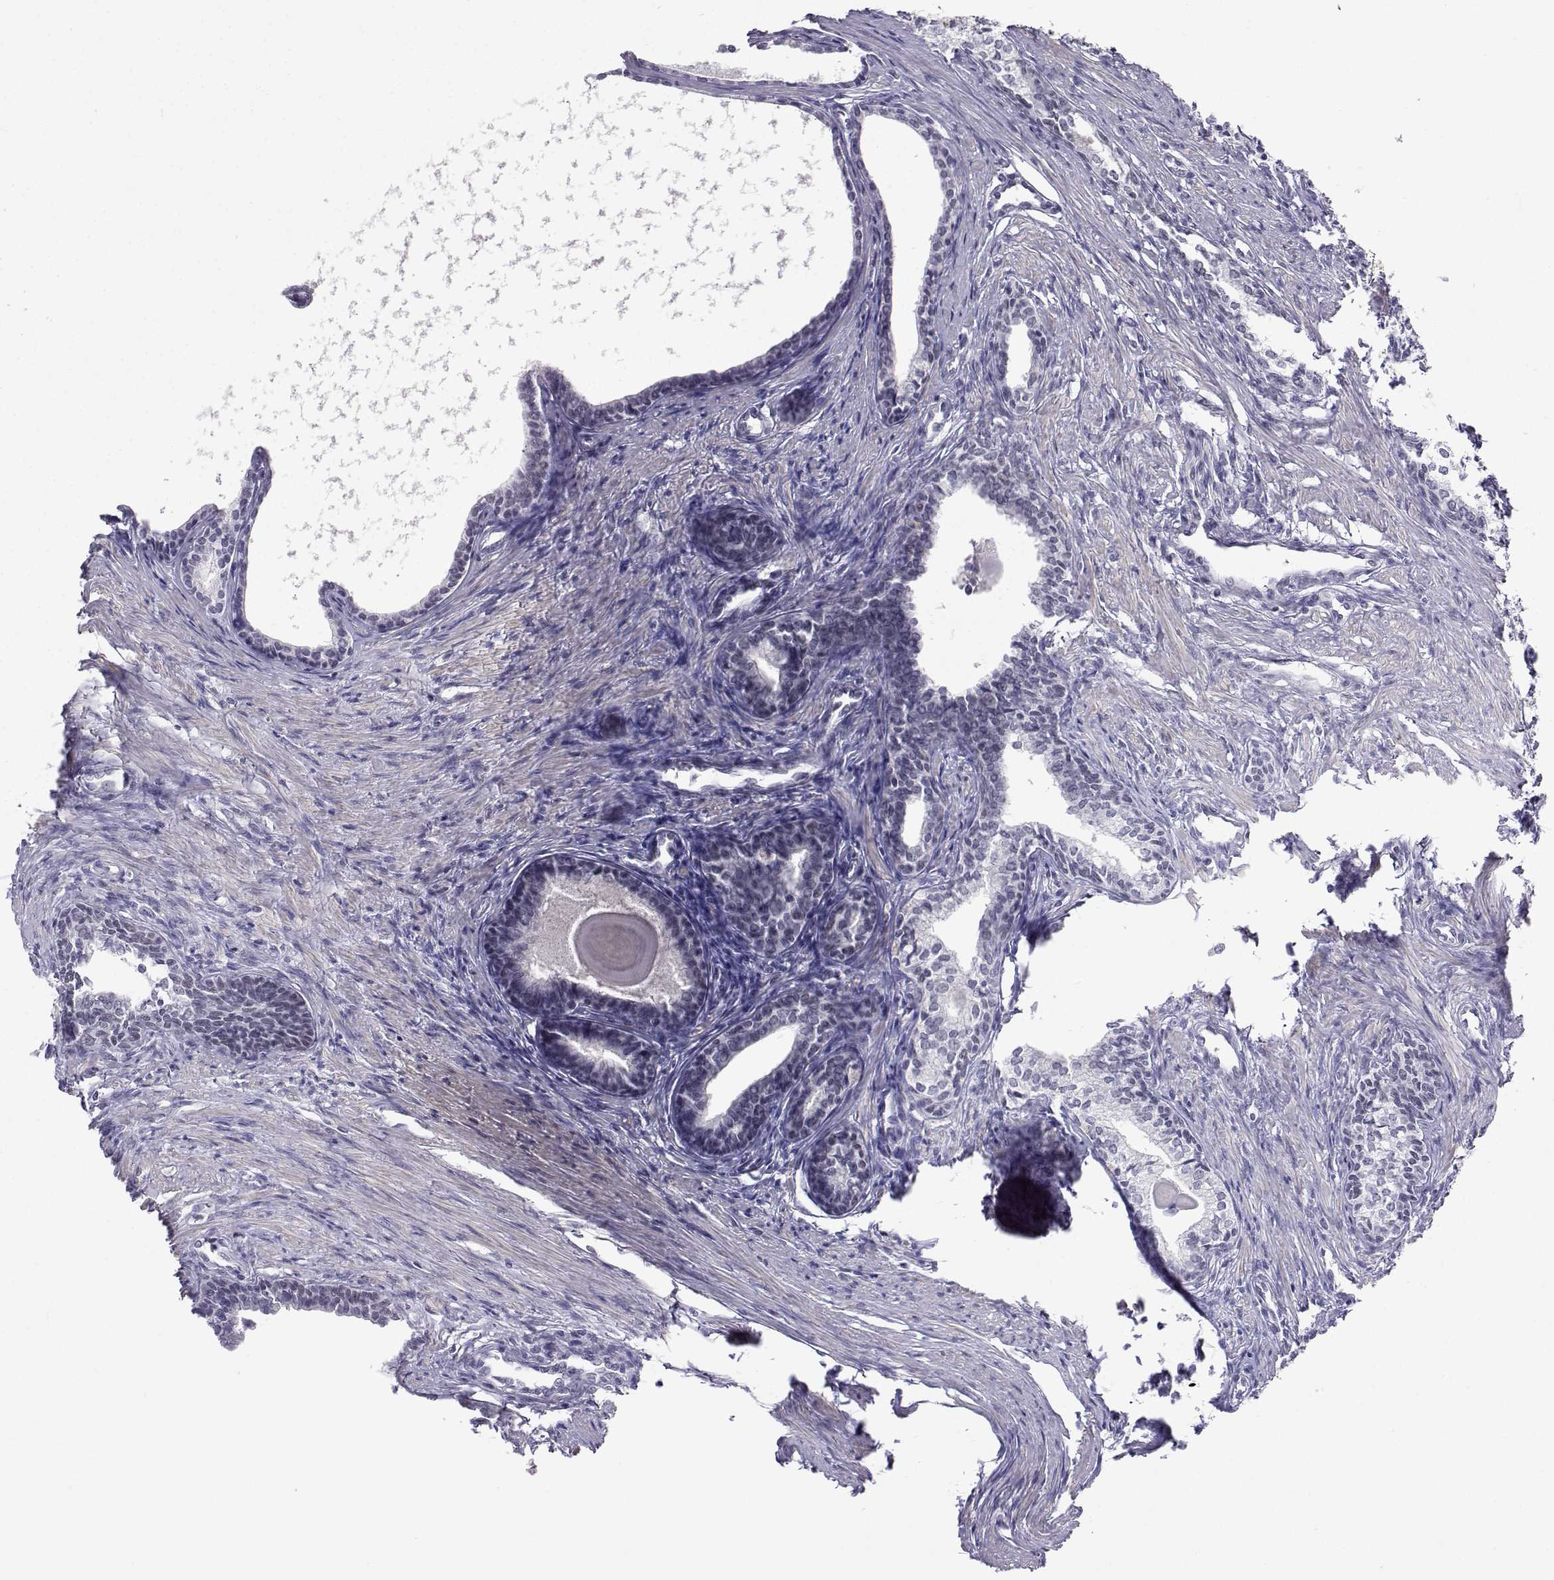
{"staining": {"intensity": "weak", "quantity": "<25%", "location": "nuclear"}, "tissue": "prostate", "cell_type": "Glandular cells", "image_type": "normal", "snomed": [{"axis": "morphology", "description": "Normal tissue, NOS"}, {"axis": "topography", "description": "Prostate"}], "caption": "Immunohistochemistry (IHC) micrograph of normal prostate stained for a protein (brown), which exhibits no expression in glandular cells. The staining was performed using DAB to visualize the protein expression in brown, while the nuclei were stained in blue with hematoxylin (Magnification: 20x).", "gene": "MED26", "patient": {"sex": "male", "age": 60}}